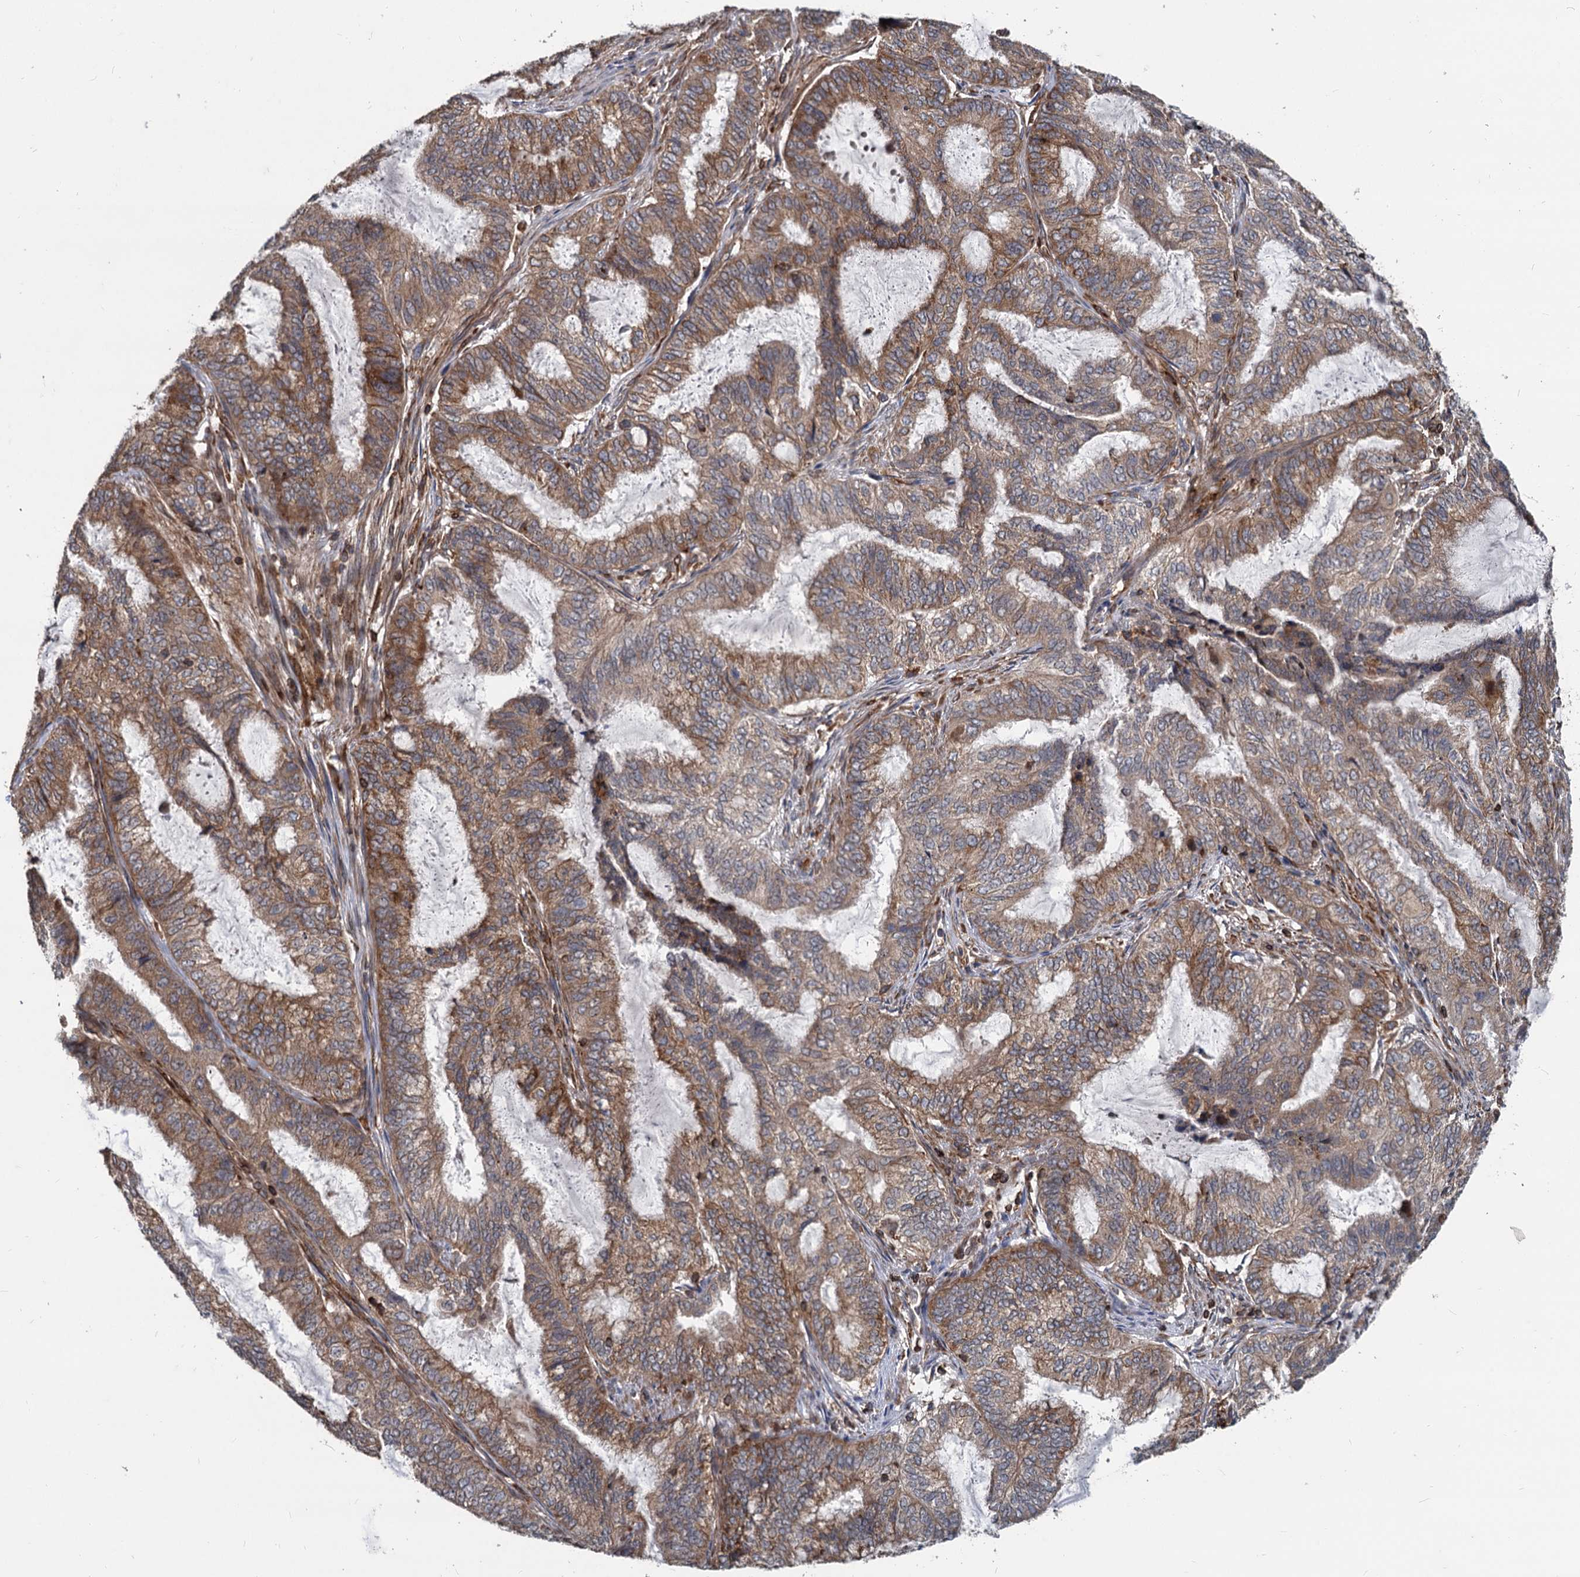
{"staining": {"intensity": "moderate", "quantity": ">75%", "location": "cytoplasmic/membranous"}, "tissue": "endometrial cancer", "cell_type": "Tumor cells", "image_type": "cancer", "snomed": [{"axis": "morphology", "description": "Adenocarcinoma, NOS"}, {"axis": "topography", "description": "Endometrium"}], "caption": "Protein staining of adenocarcinoma (endometrial) tissue reveals moderate cytoplasmic/membranous staining in about >75% of tumor cells.", "gene": "STIM1", "patient": {"sex": "female", "age": 51}}